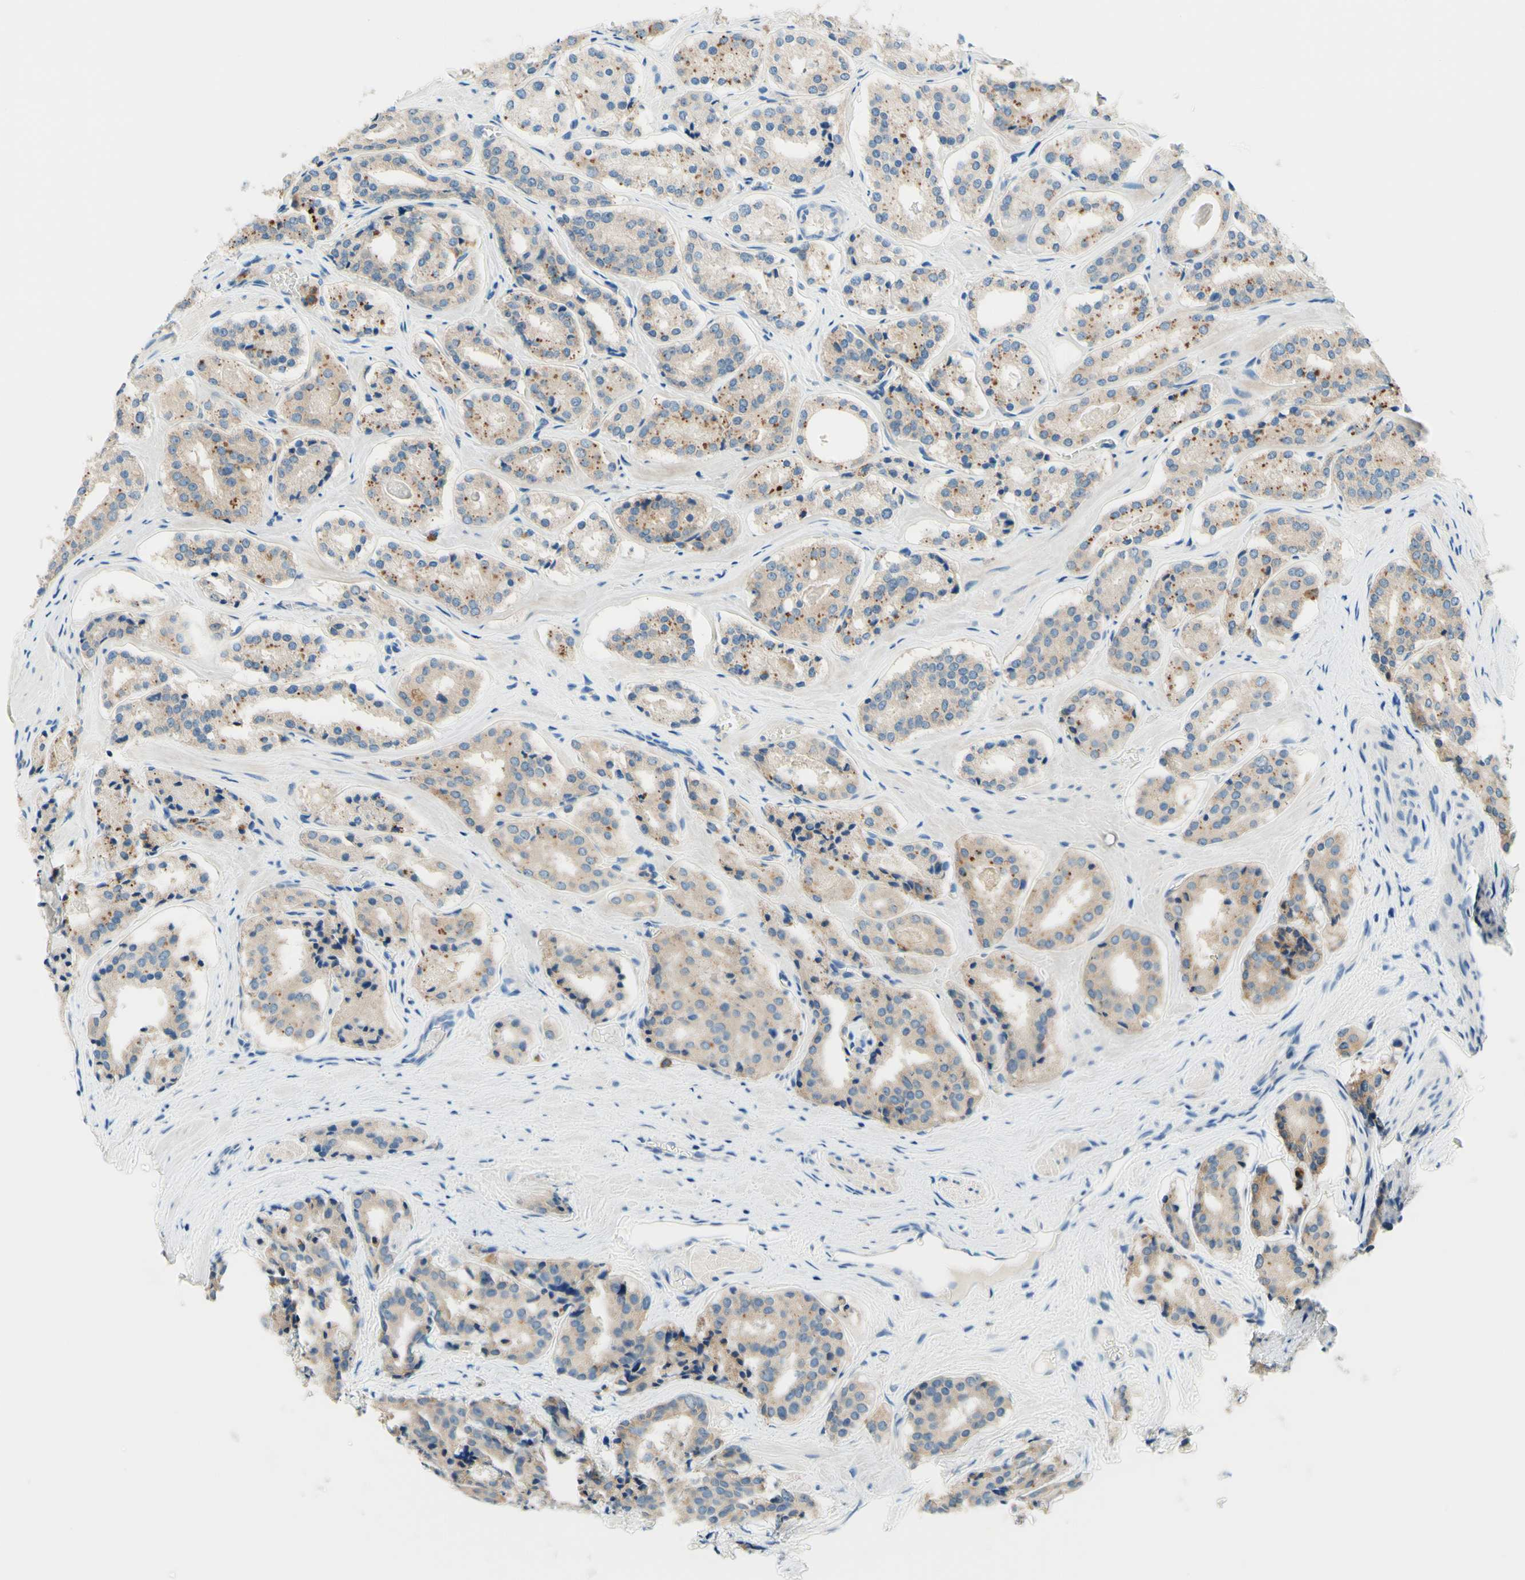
{"staining": {"intensity": "weak", "quantity": "25%-75%", "location": "cytoplasmic/membranous"}, "tissue": "prostate cancer", "cell_type": "Tumor cells", "image_type": "cancer", "snomed": [{"axis": "morphology", "description": "Adenocarcinoma, High grade"}, {"axis": "topography", "description": "Prostate"}], "caption": "Prostate cancer (high-grade adenocarcinoma) stained with immunohistochemistry (IHC) demonstrates weak cytoplasmic/membranous positivity in approximately 25%-75% of tumor cells.", "gene": "SIGLEC9", "patient": {"sex": "male", "age": 60}}